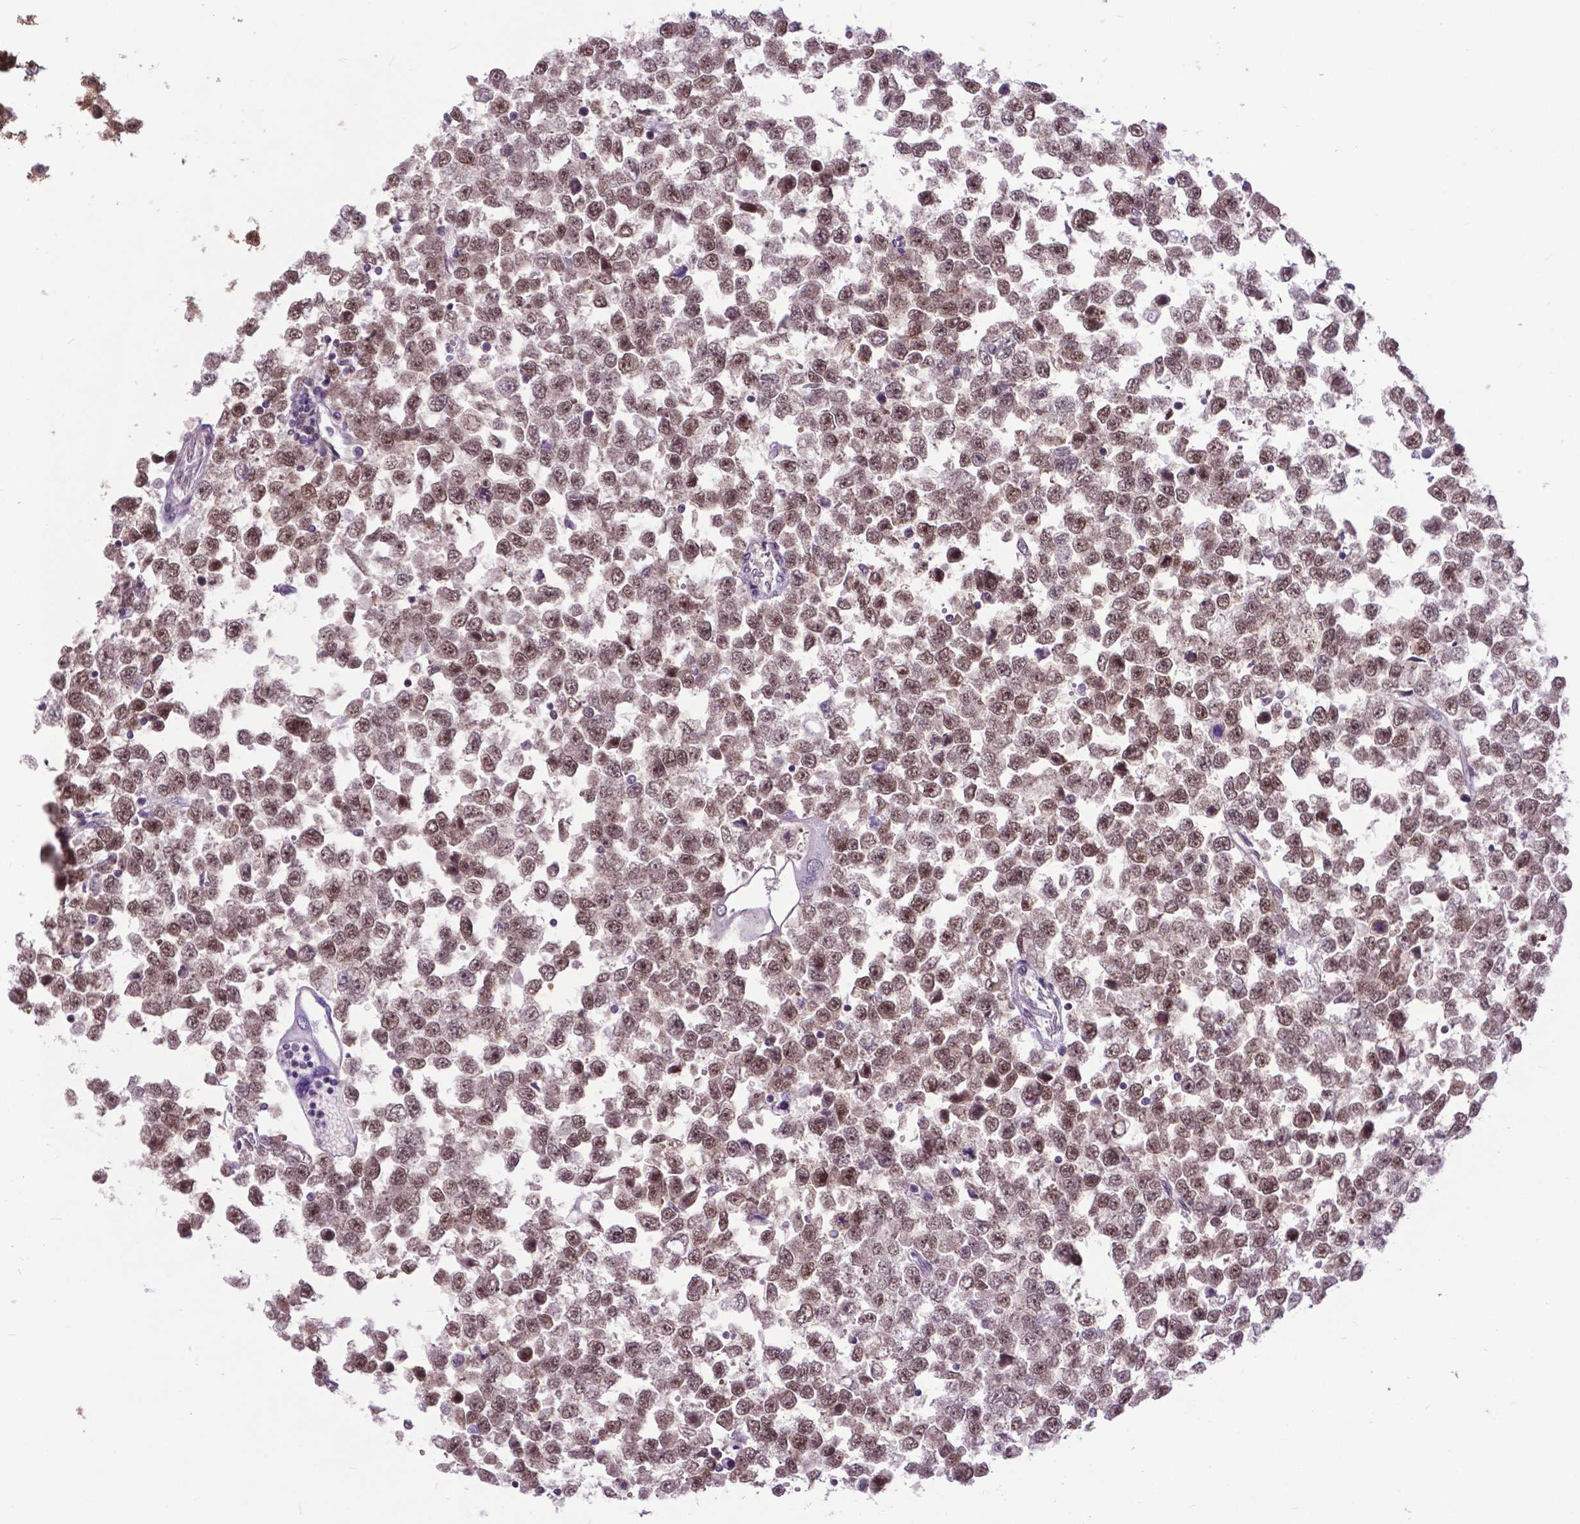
{"staining": {"intensity": "moderate", "quantity": ">75%", "location": "nuclear"}, "tissue": "testis cancer", "cell_type": "Tumor cells", "image_type": "cancer", "snomed": [{"axis": "morphology", "description": "Normal tissue, NOS"}, {"axis": "morphology", "description": "Seminoma, NOS"}, {"axis": "topography", "description": "Testis"}, {"axis": "topography", "description": "Epididymis"}], "caption": "Immunohistochemistry (DAB) staining of testis seminoma displays moderate nuclear protein expression in approximately >75% of tumor cells.", "gene": "FAF1", "patient": {"sex": "male", "age": 34}}